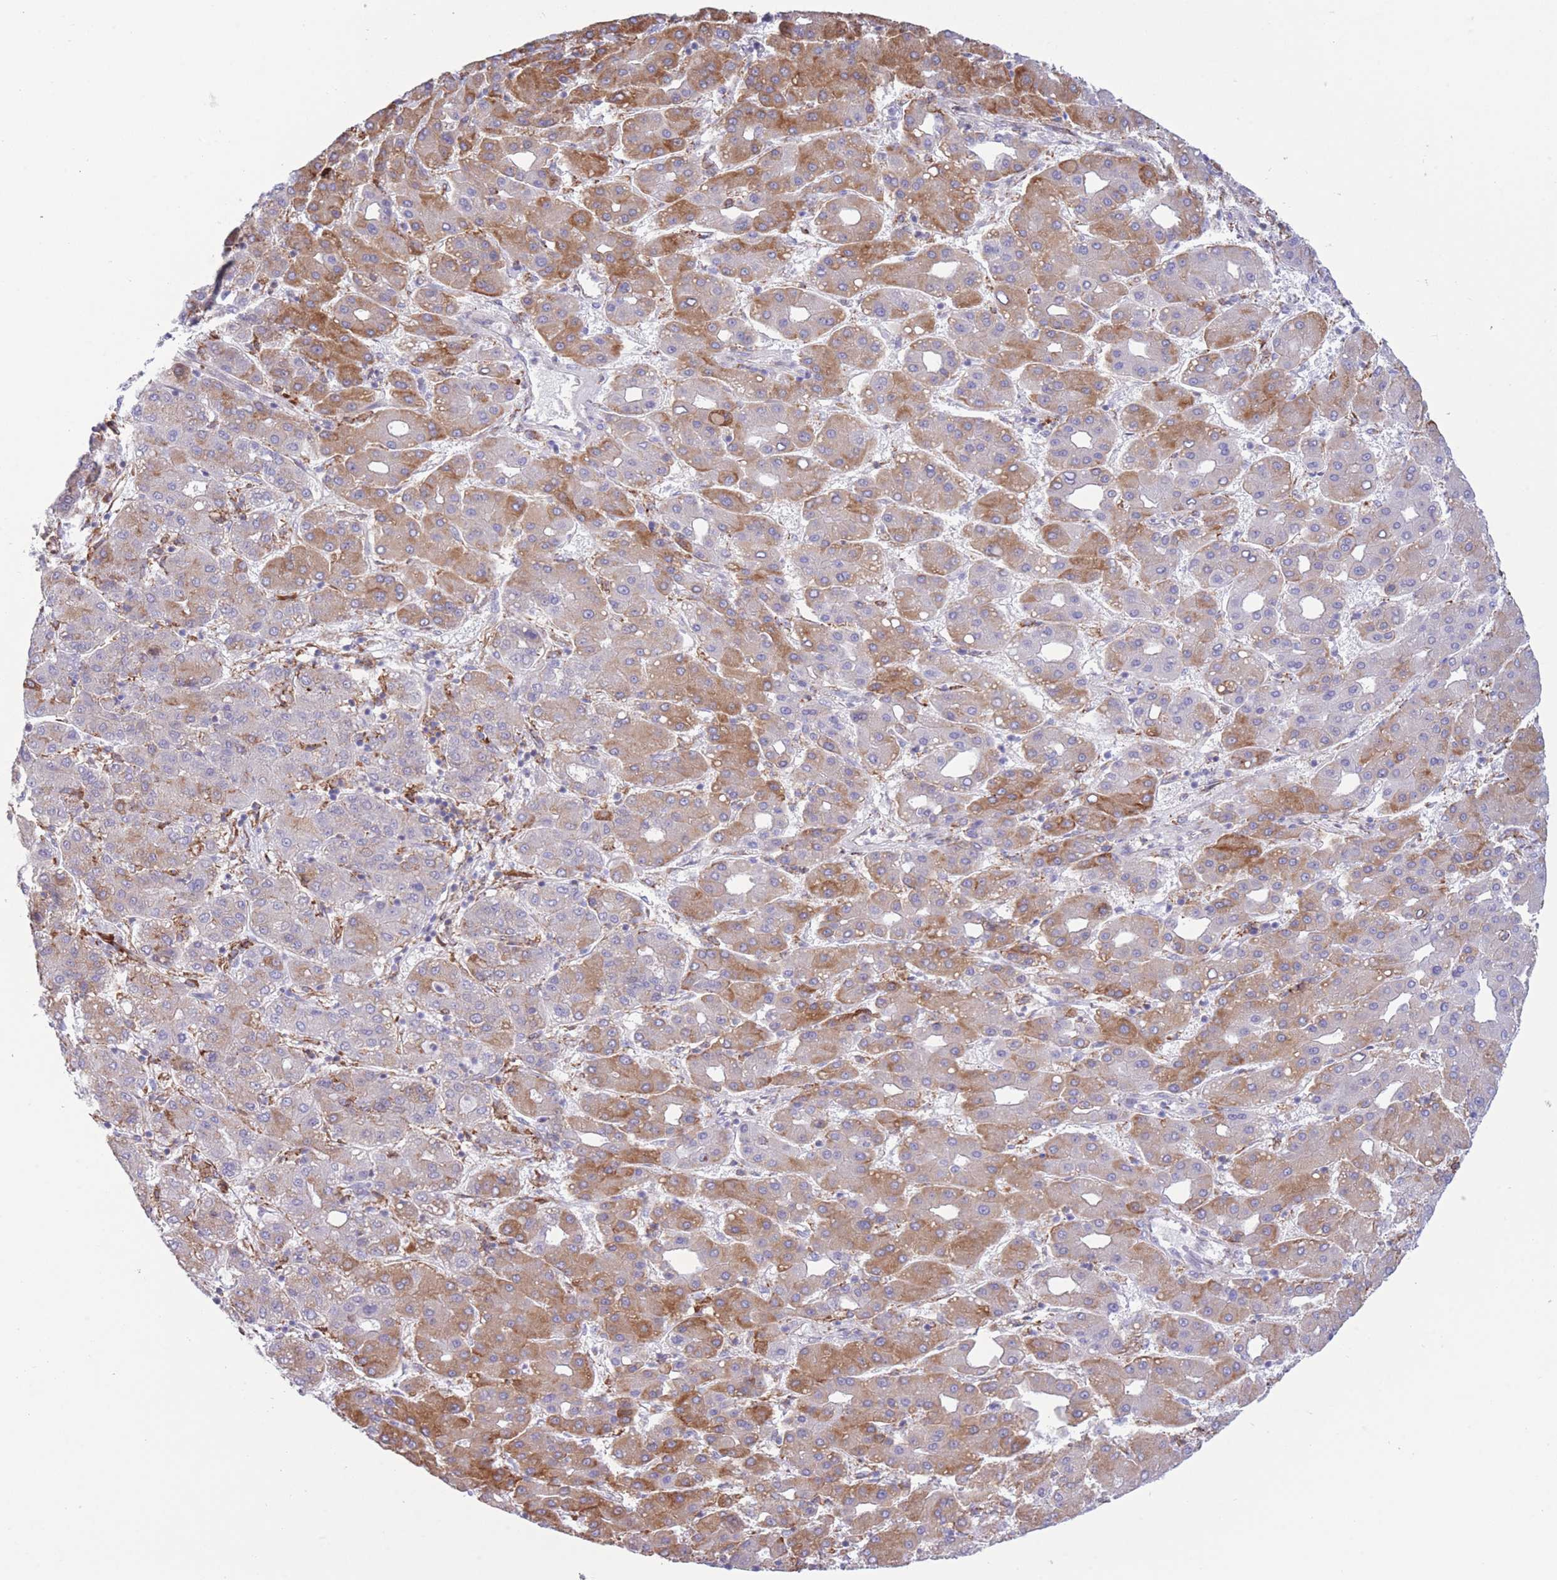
{"staining": {"intensity": "moderate", "quantity": "25%-75%", "location": "cytoplasmic/membranous"}, "tissue": "liver cancer", "cell_type": "Tumor cells", "image_type": "cancer", "snomed": [{"axis": "morphology", "description": "Carcinoma, Hepatocellular, NOS"}, {"axis": "topography", "description": "Liver"}], "caption": "This image displays immunohistochemistry (IHC) staining of human hepatocellular carcinoma (liver), with medium moderate cytoplasmic/membranous expression in approximately 25%-75% of tumor cells.", "gene": "MYDGF", "patient": {"sex": "male", "age": 65}}